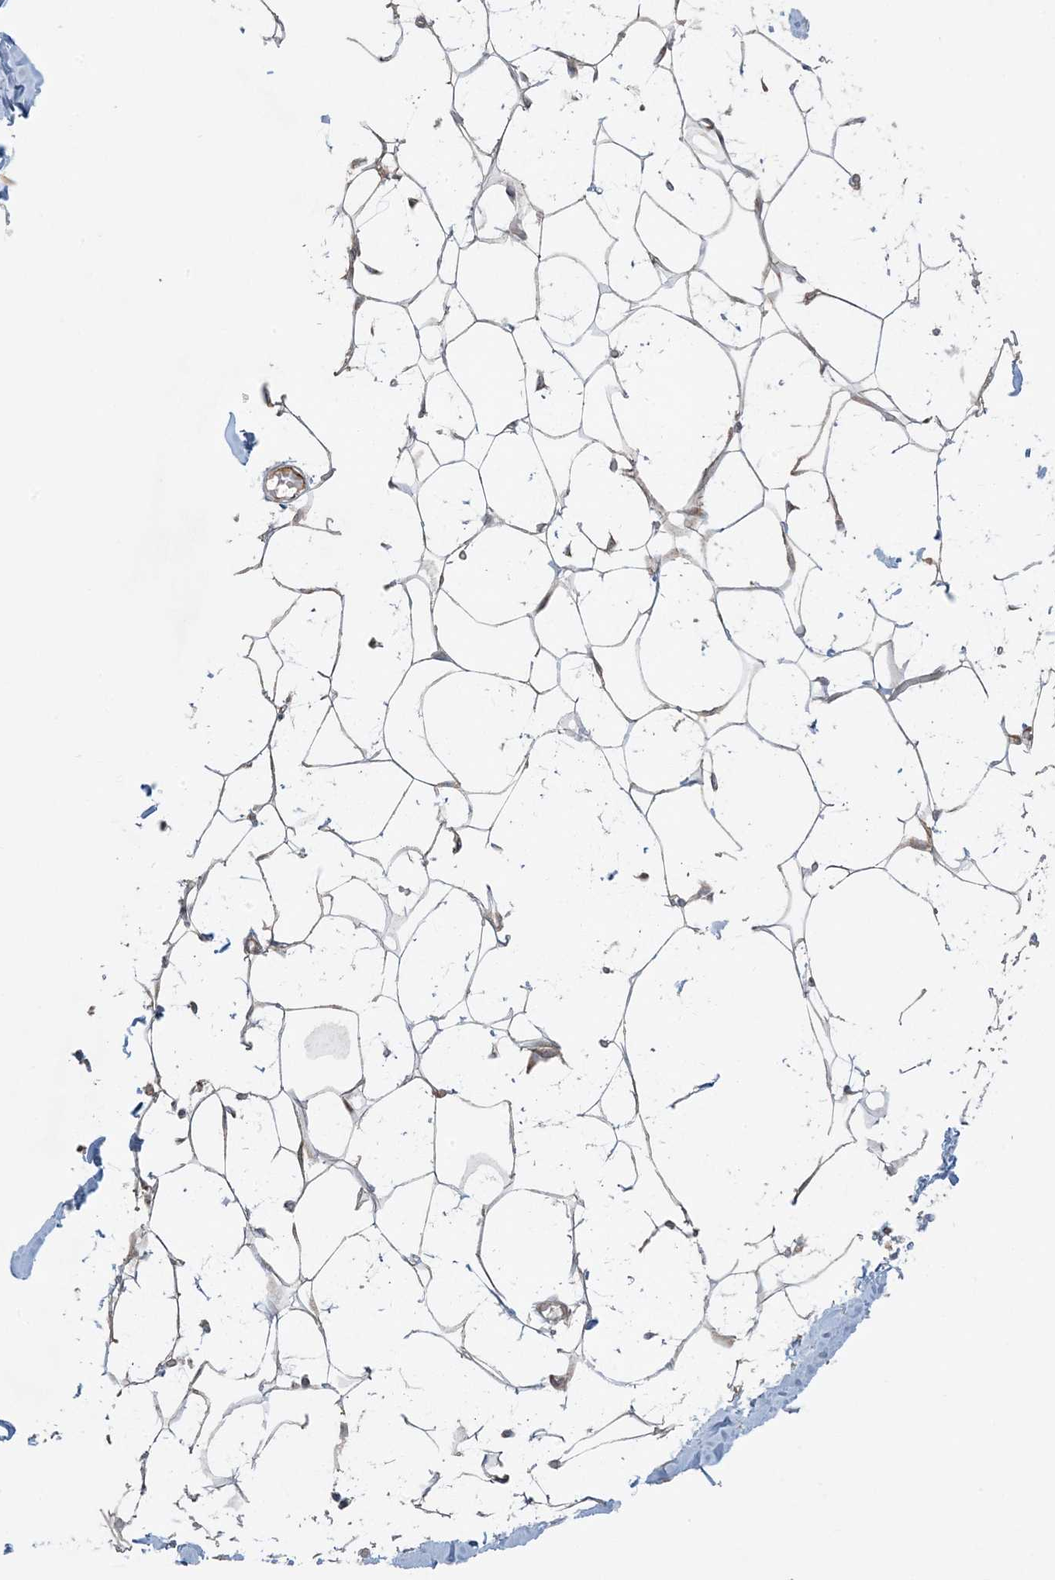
{"staining": {"intensity": "weak", "quantity": ">75%", "location": "cytoplasmic/membranous"}, "tissue": "breast", "cell_type": "Adipocytes", "image_type": "normal", "snomed": [{"axis": "morphology", "description": "Normal tissue, NOS"}, {"axis": "topography", "description": "Breast"}], "caption": "High-power microscopy captured an IHC photomicrograph of normal breast, revealing weak cytoplasmic/membranous expression in approximately >75% of adipocytes.", "gene": "ZNF263", "patient": {"sex": "female", "age": 27}}